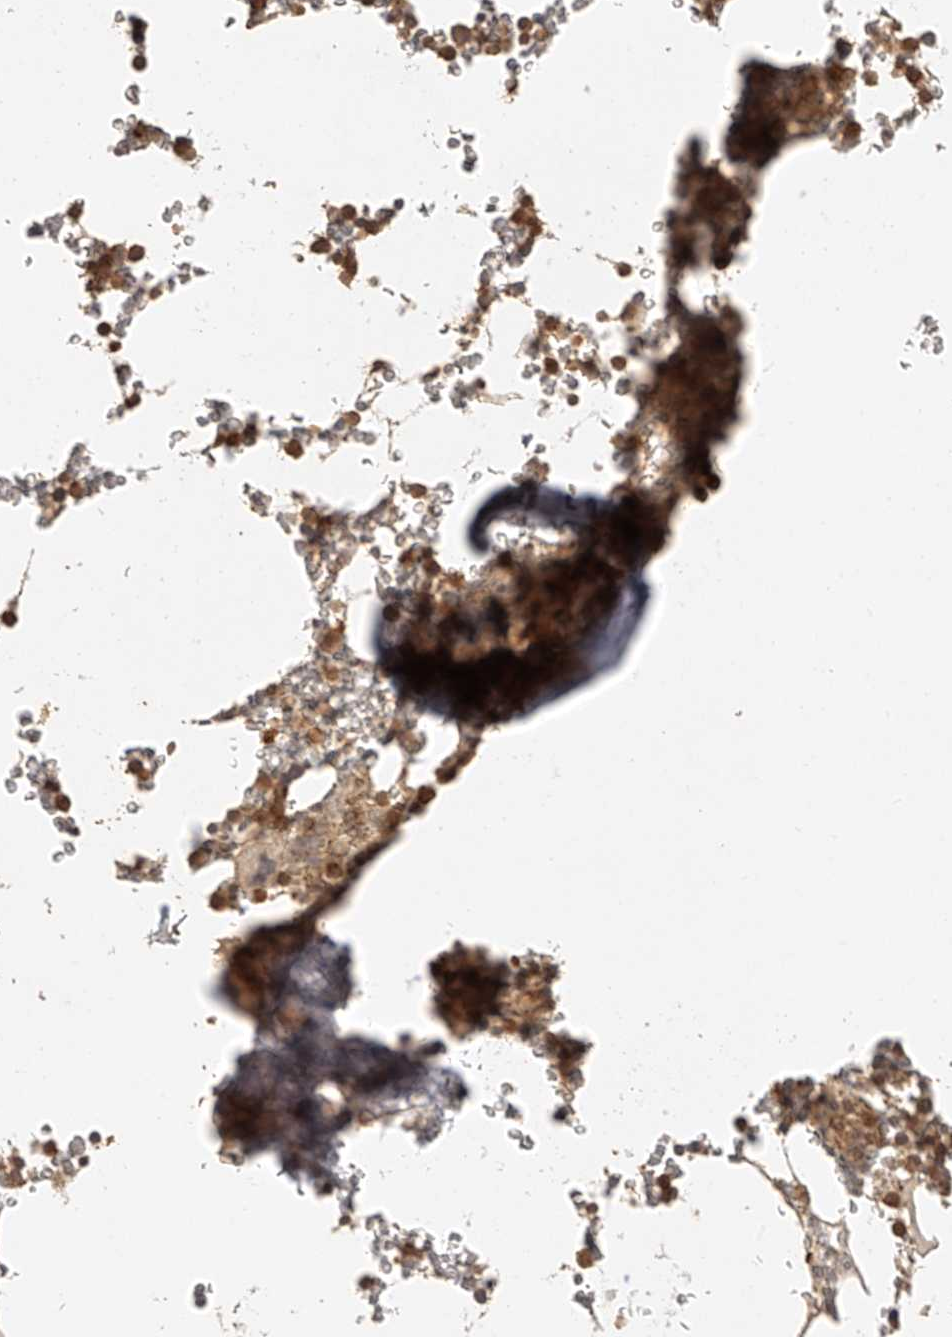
{"staining": {"intensity": "moderate", "quantity": ">75%", "location": "cytoplasmic/membranous"}, "tissue": "bone marrow", "cell_type": "Hematopoietic cells", "image_type": "normal", "snomed": [{"axis": "morphology", "description": "Normal tissue, NOS"}, {"axis": "topography", "description": "Bone marrow"}], "caption": "IHC of normal bone marrow shows medium levels of moderate cytoplasmic/membranous expression in about >75% of hematopoietic cells.", "gene": "BCL2L11", "patient": {"sex": "male", "age": 58}}